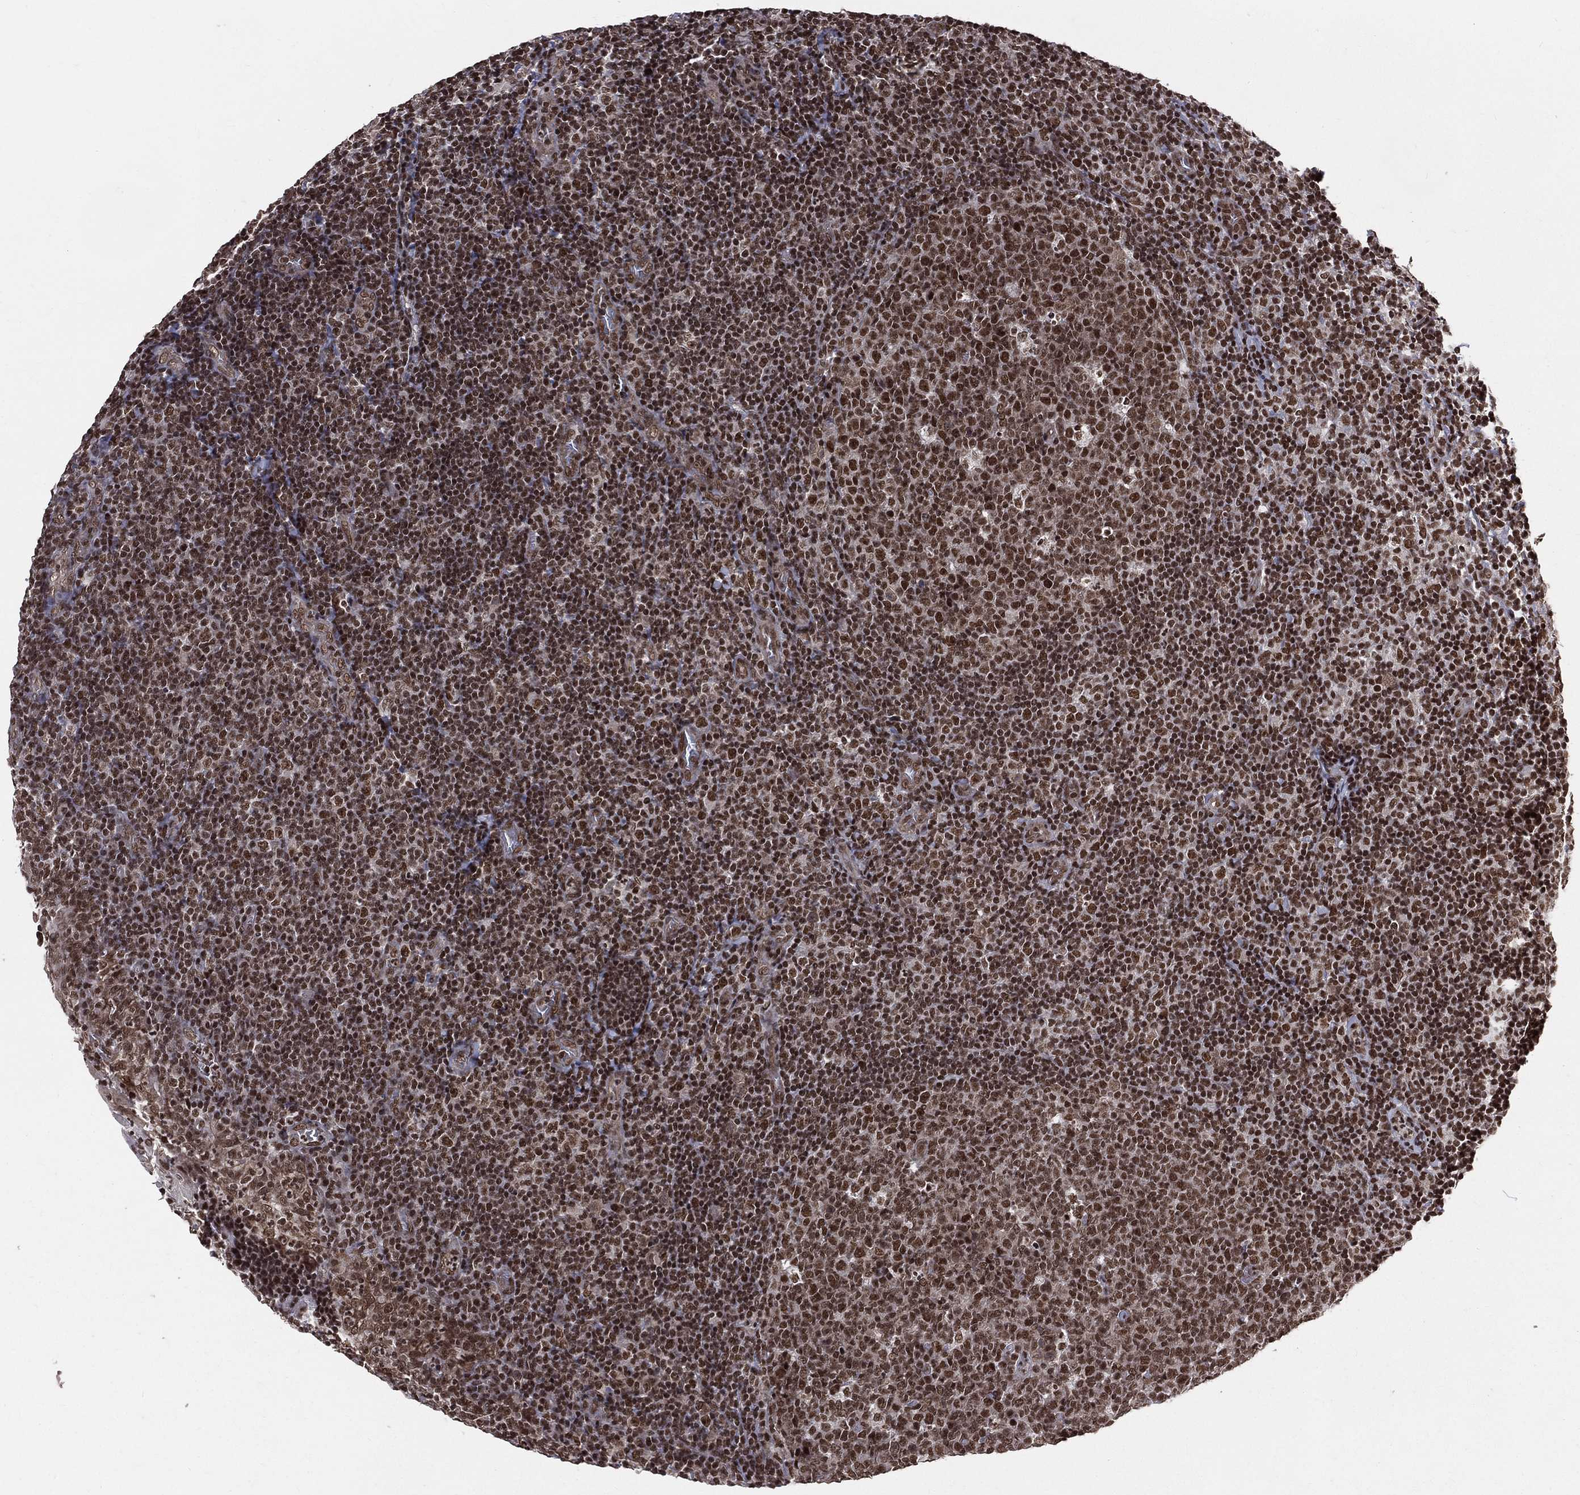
{"staining": {"intensity": "strong", "quantity": ">75%", "location": "nuclear"}, "tissue": "tonsil", "cell_type": "Germinal center cells", "image_type": "normal", "snomed": [{"axis": "morphology", "description": "Normal tissue, NOS"}, {"axis": "topography", "description": "Tonsil"}], "caption": "Human tonsil stained for a protein (brown) demonstrates strong nuclear positive expression in about >75% of germinal center cells.", "gene": "SMC3", "patient": {"sex": "female", "age": 5}}